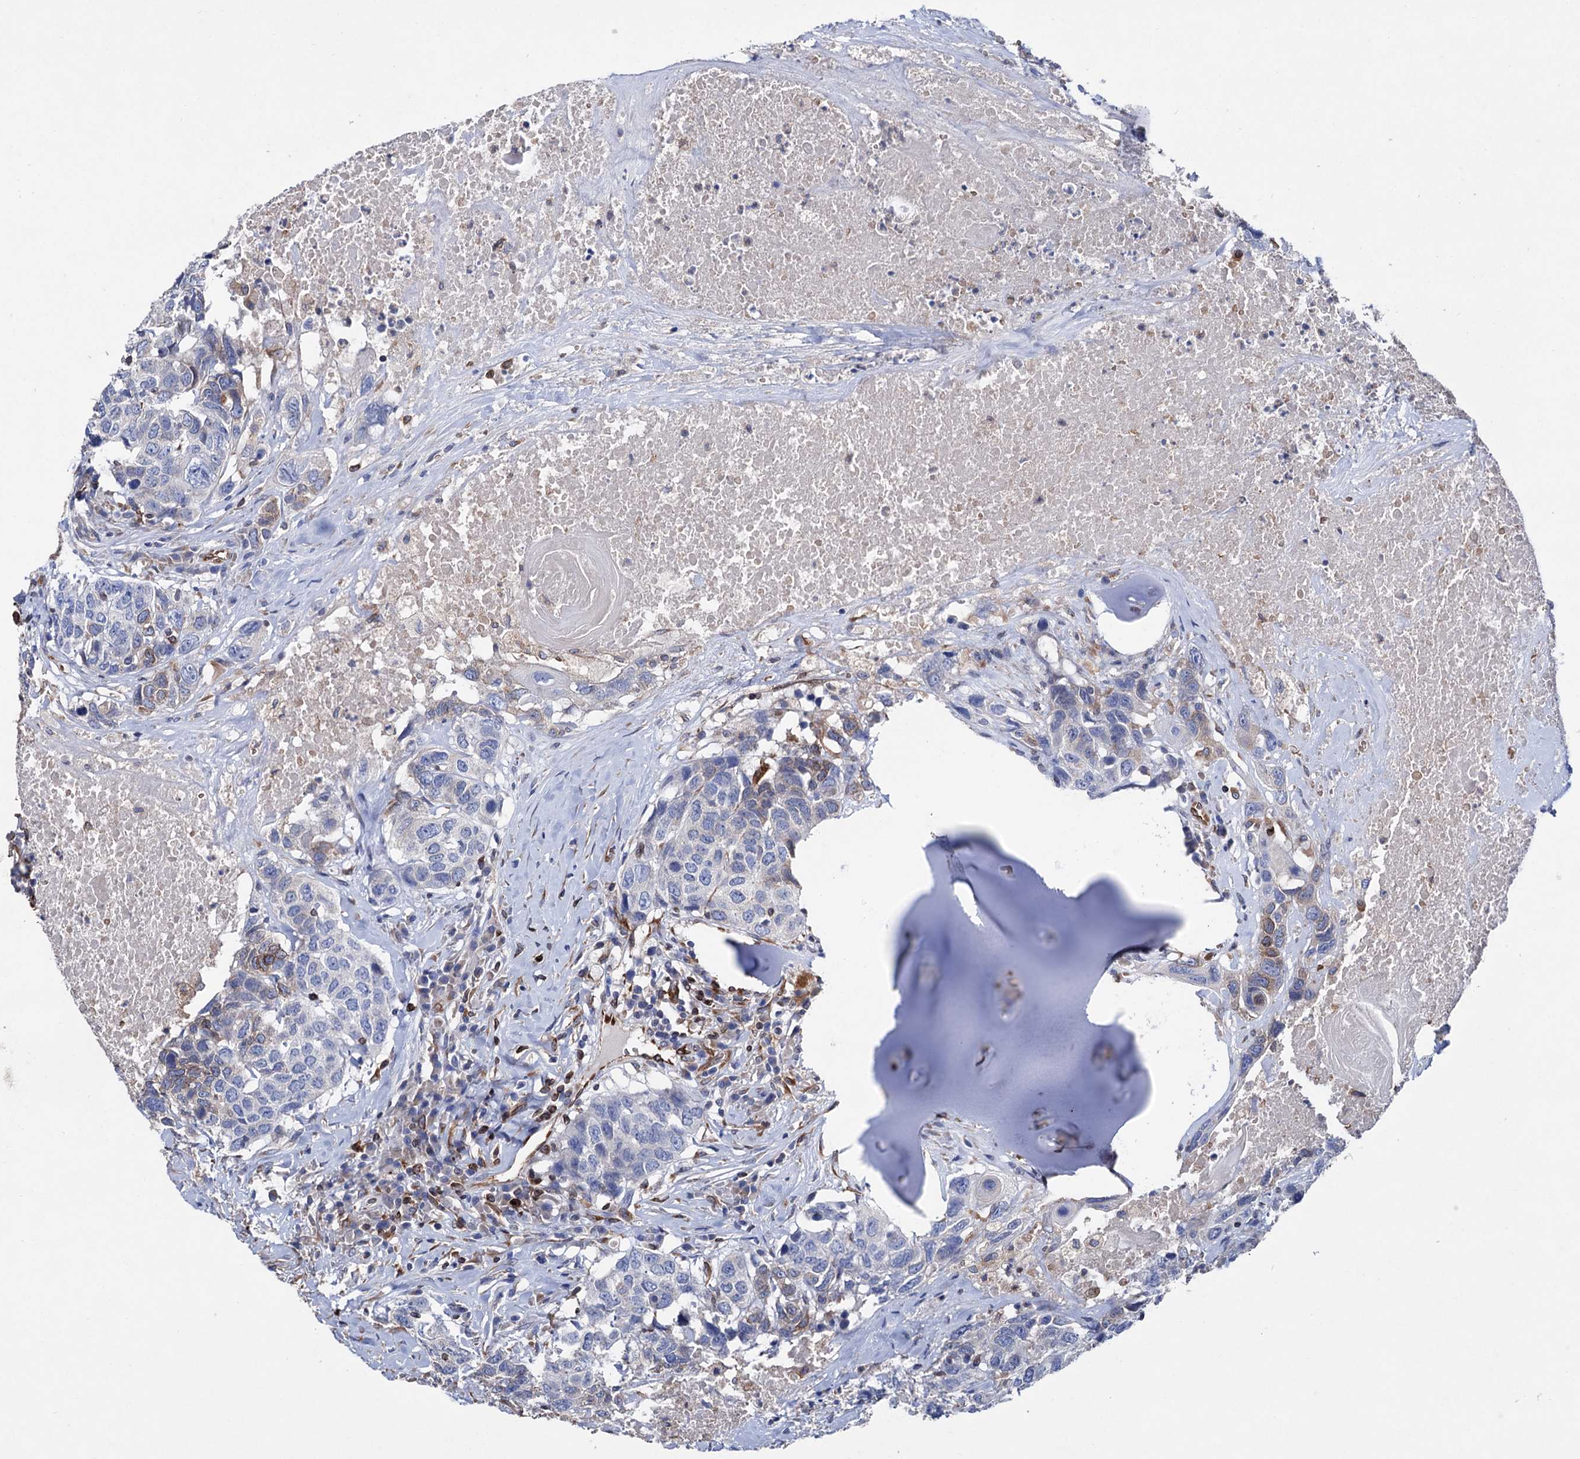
{"staining": {"intensity": "weak", "quantity": "<25%", "location": "cytoplasmic/membranous"}, "tissue": "head and neck cancer", "cell_type": "Tumor cells", "image_type": "cancer", "snomed": [{"axis": "morphology", "description": "Squamous cell carcinoma, NOS"}, {"axis": "topography", "description": "Head-Neck"}], "caption": "A high-resolution micrograph shows IHC staining of head and neck cancer (squamous cell carcinoma), which demonstrates no significant positivity in tumor cells.", "gene": "STING1", "patient": {"sex": "male", "age": 66}}